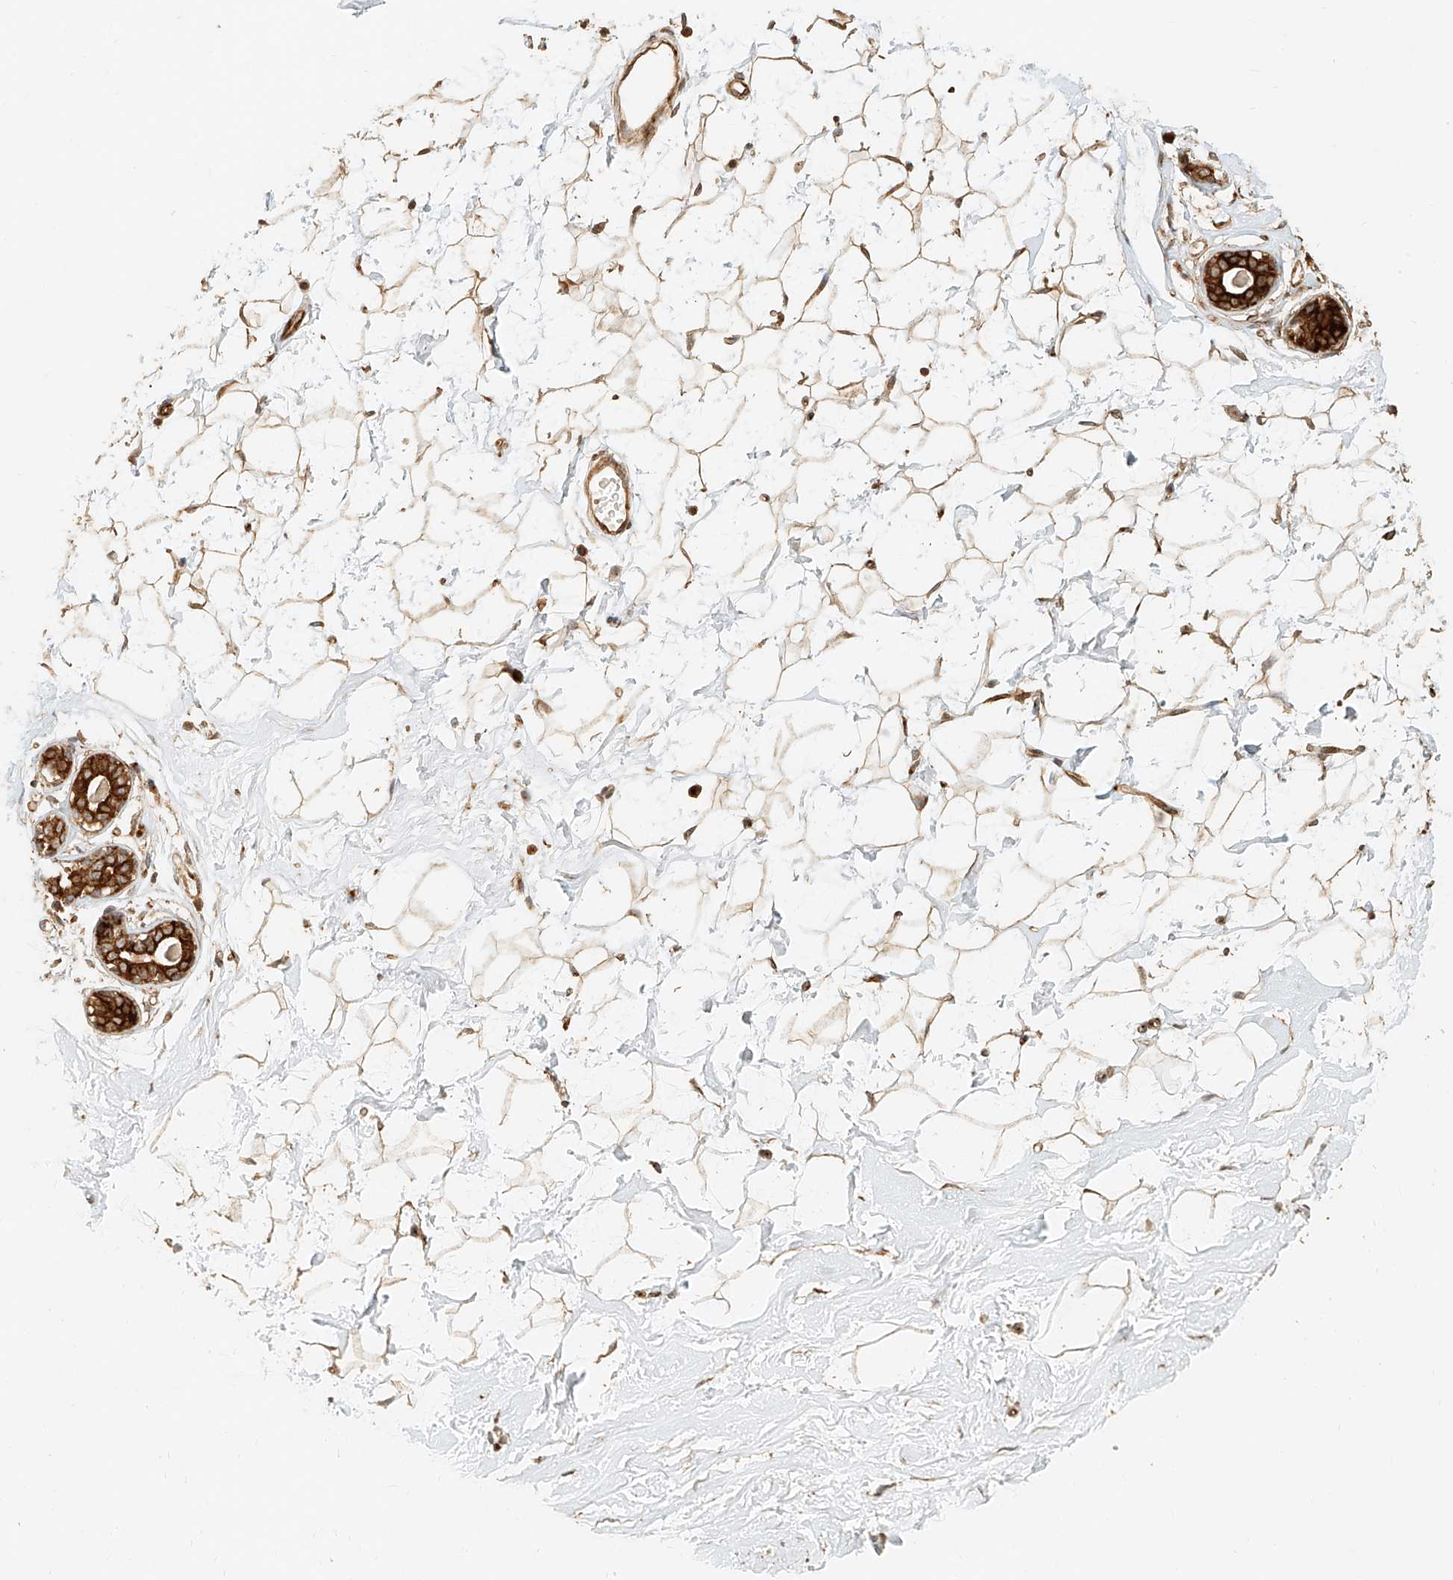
{"staining": {"intensity": "moderate", "quantity": ">75%", "location": "cytoplasmic/membranous"}, "tissue": "breast", "cell_type": "Adipocytes", "image_type": "normal", "snomed": [{"axis": "morphology", "description": "Normal tissue, NOS"}, {"axis": "morphology", "description": "Adenoma, NOS"}, {"axis": "topography", "description": "Breast"}], "caption": "Immunohistochemistry (IHC) histopathology image of normal human breast stained for a protein (brown), which reveals medium levels of moderate cytoplasmic/membranous expression in about >75% of adipocytes.", "gene": "NAP1L1", "patient": {"sex": "female", "age": 23}}